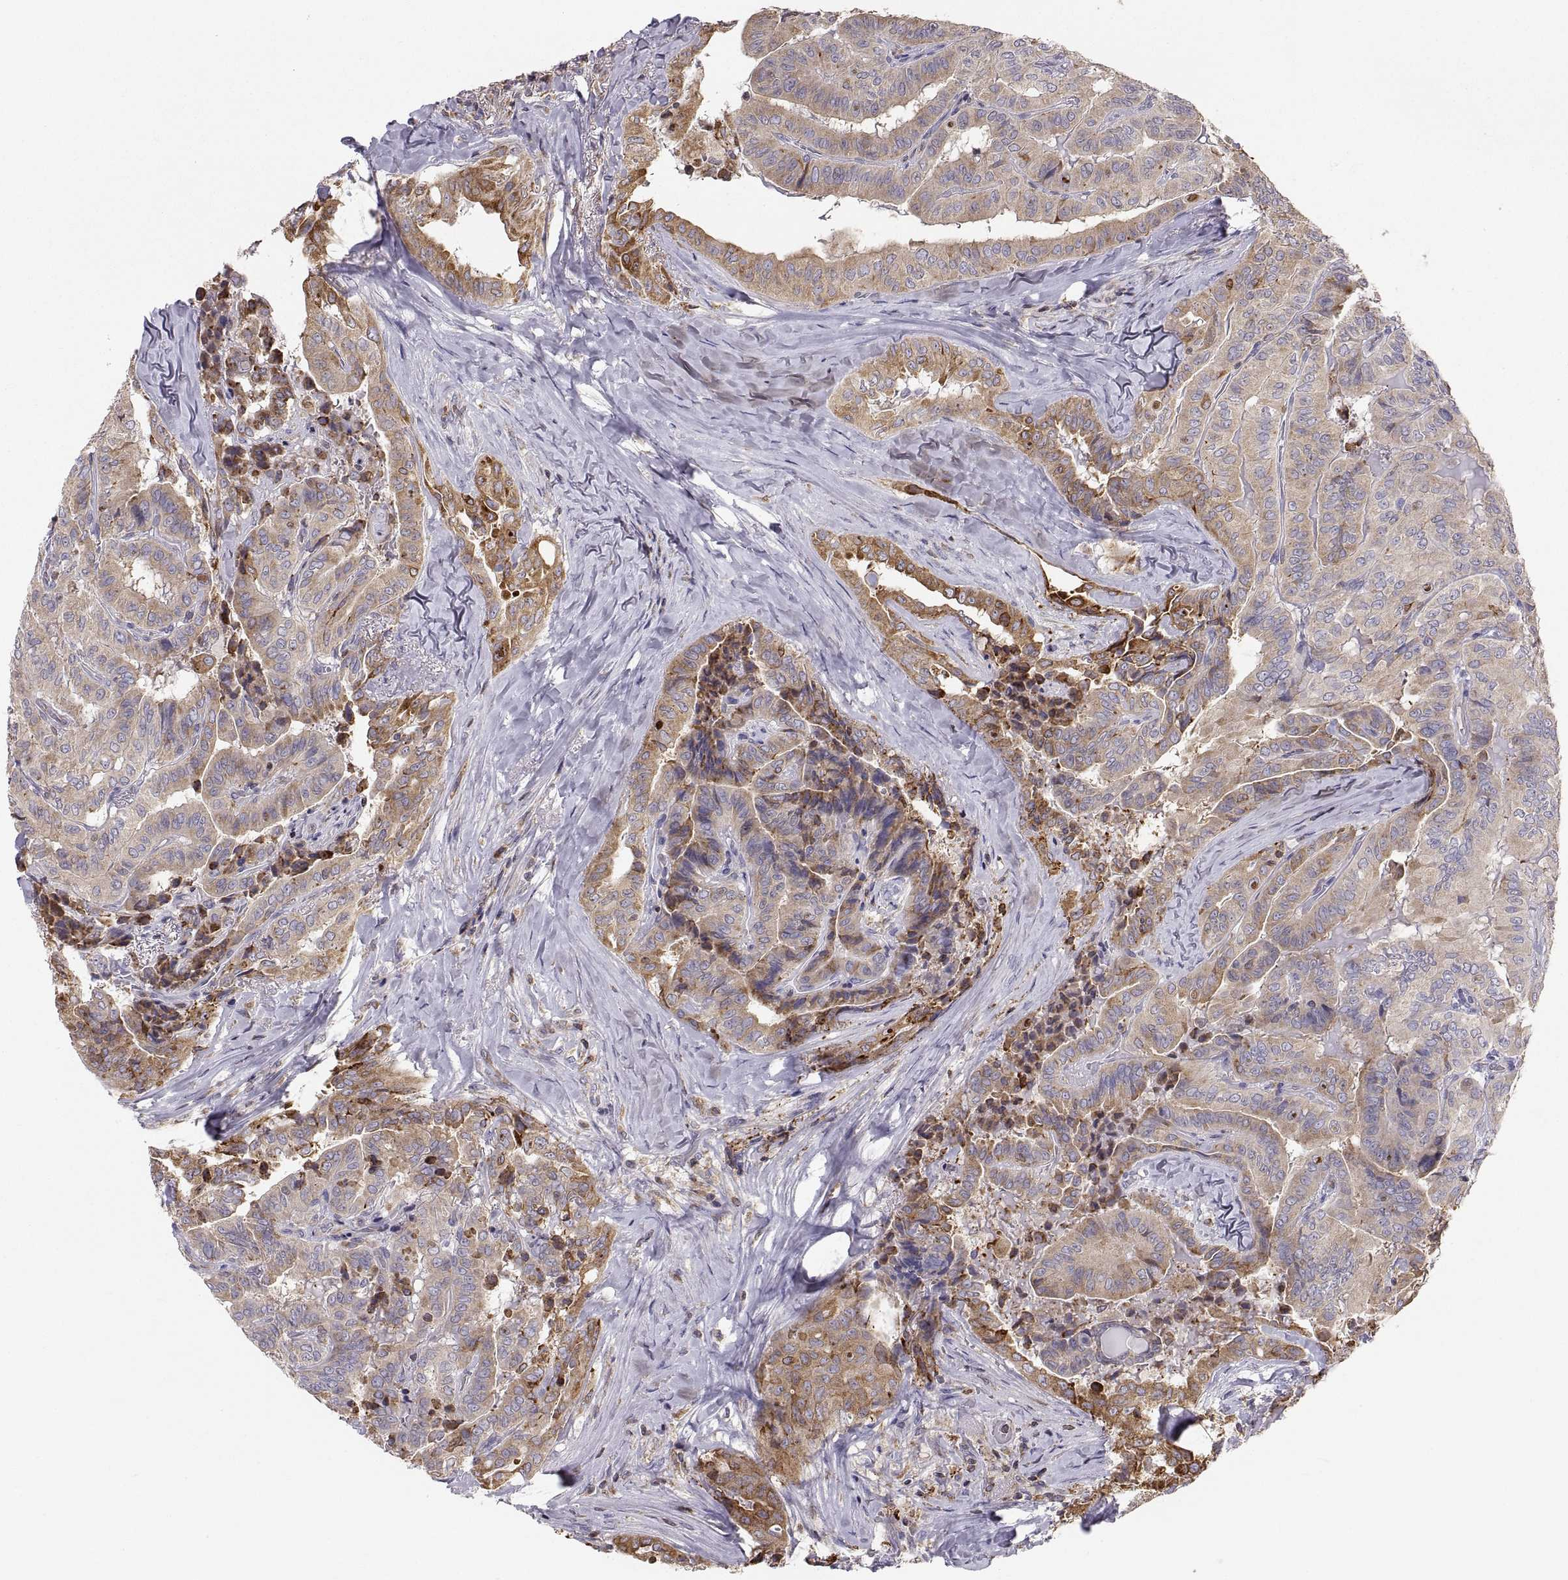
{"staining": {"intensity": "moderate", "quantity": "25%-75%", "location": "cytoplasmic/membranous"}, "tissue": "thyroid cancer", "cell_type": "Tumor cells", "image_type": "cancer", "snomed": [{"axis": "morphology", "description": "Papillary adenocarcinoma, NOS"}, {"axis": "topography", "description": "Thyroid gland"}], "caption": "Tumor cells demonstrate moderate cytoplasmic/membranous expression in approximately 25%-75% of cells in thyroid cancer. Nuclei are stained in blue.", "gene": "ERO1A", "patient": {"sex": "female", "age": 68}}